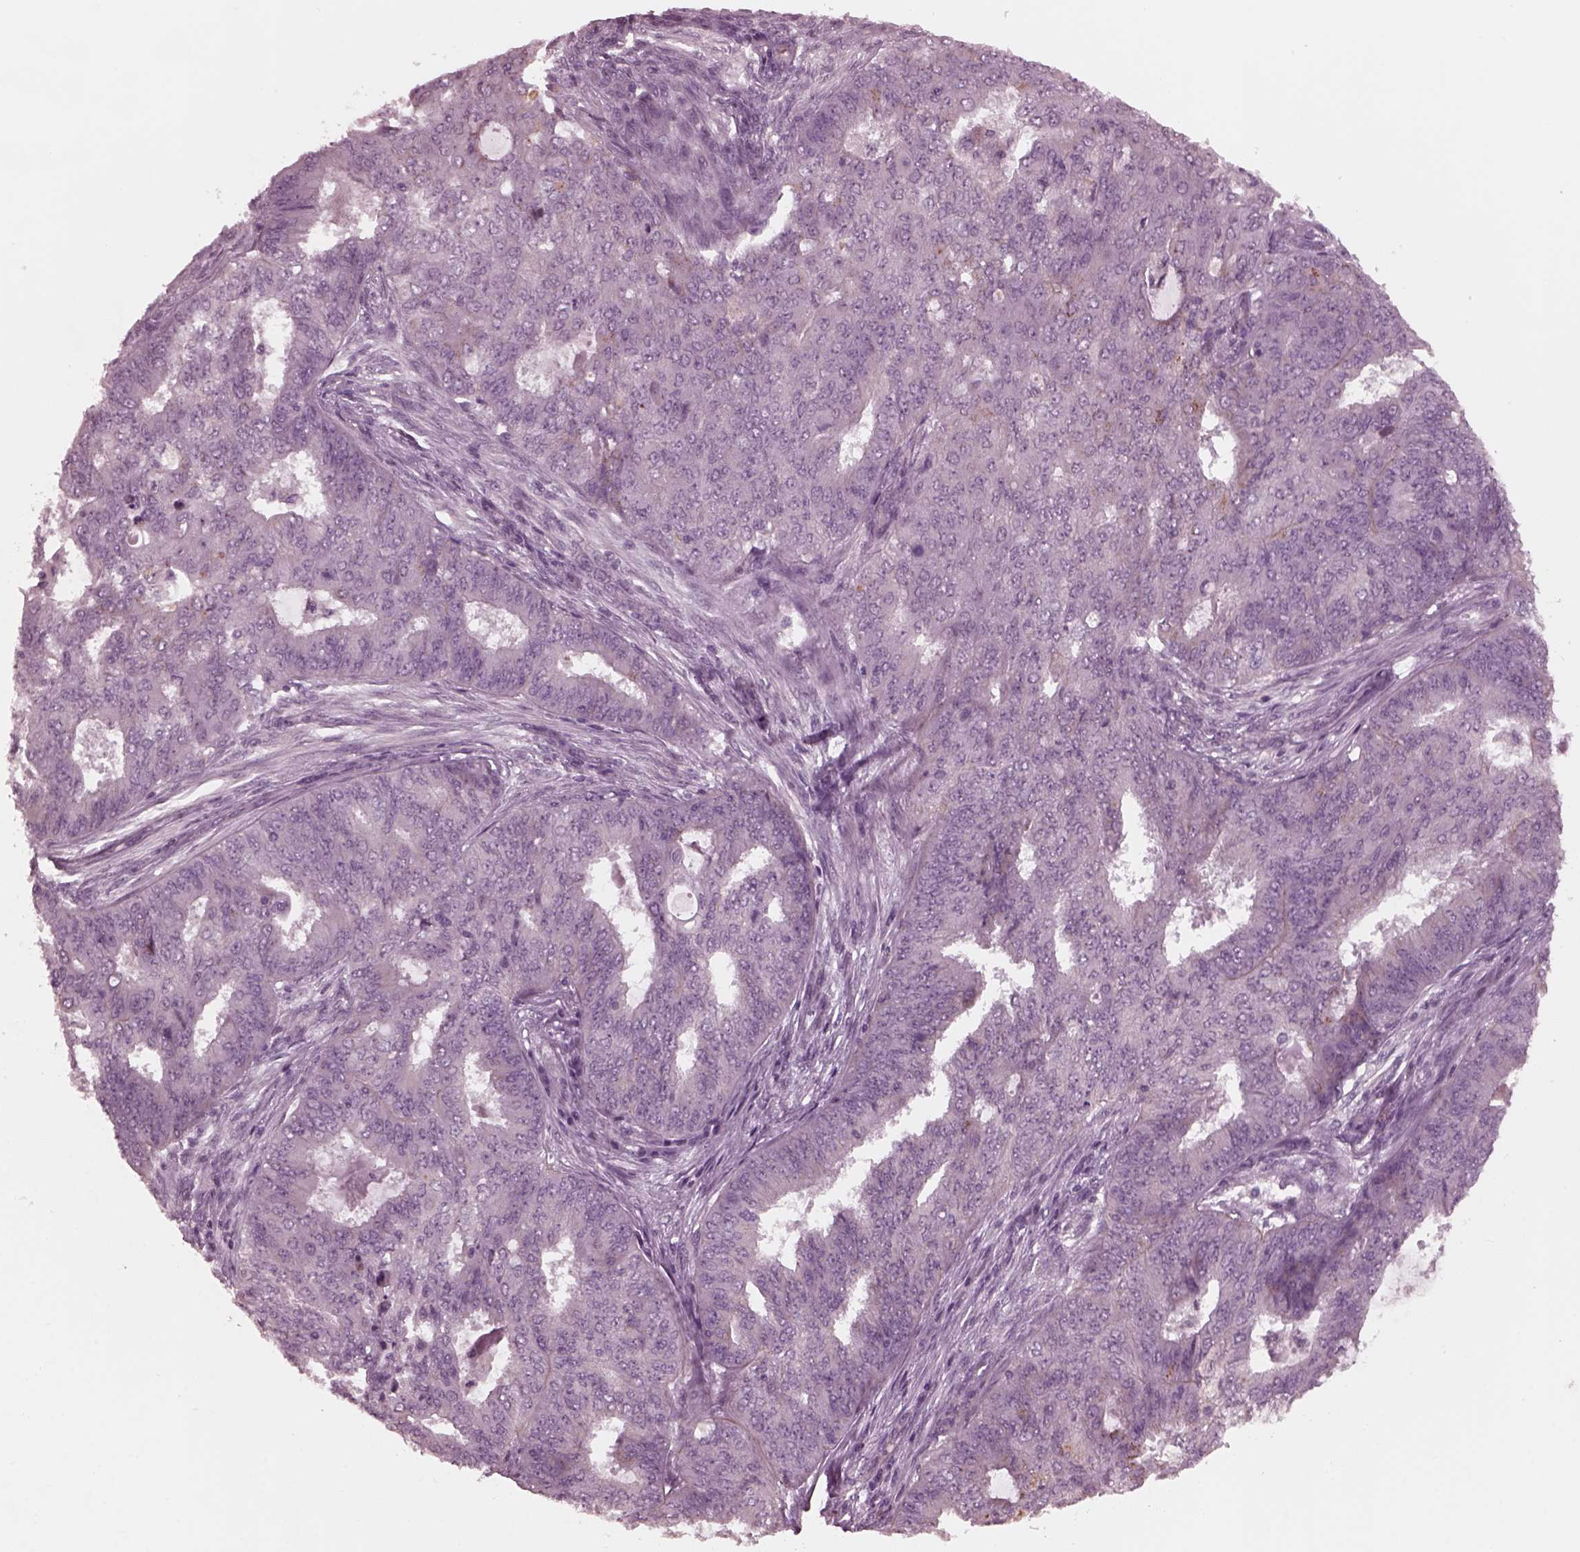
{"staining": {"intensity": "negative", "quantity": "none", "location": "none"}, "tissue": "endometrial cancer", "cell_type": "Tumor cells", "image_type": "cancer", "snomed": [{"axis": "morphology", "description": "Adenocarcinoma, NOS"}, {"axis": "topography", "description": "Endometrium"}], "caption": "High magnification brightfield microscopy of endometrial cancer stained with DAB (brown) and counterstained with hematoxylin (blue): tumor cells show no significant staining.", "gene": "KIF6", "patient": {"sex": "female", "age": 62}}